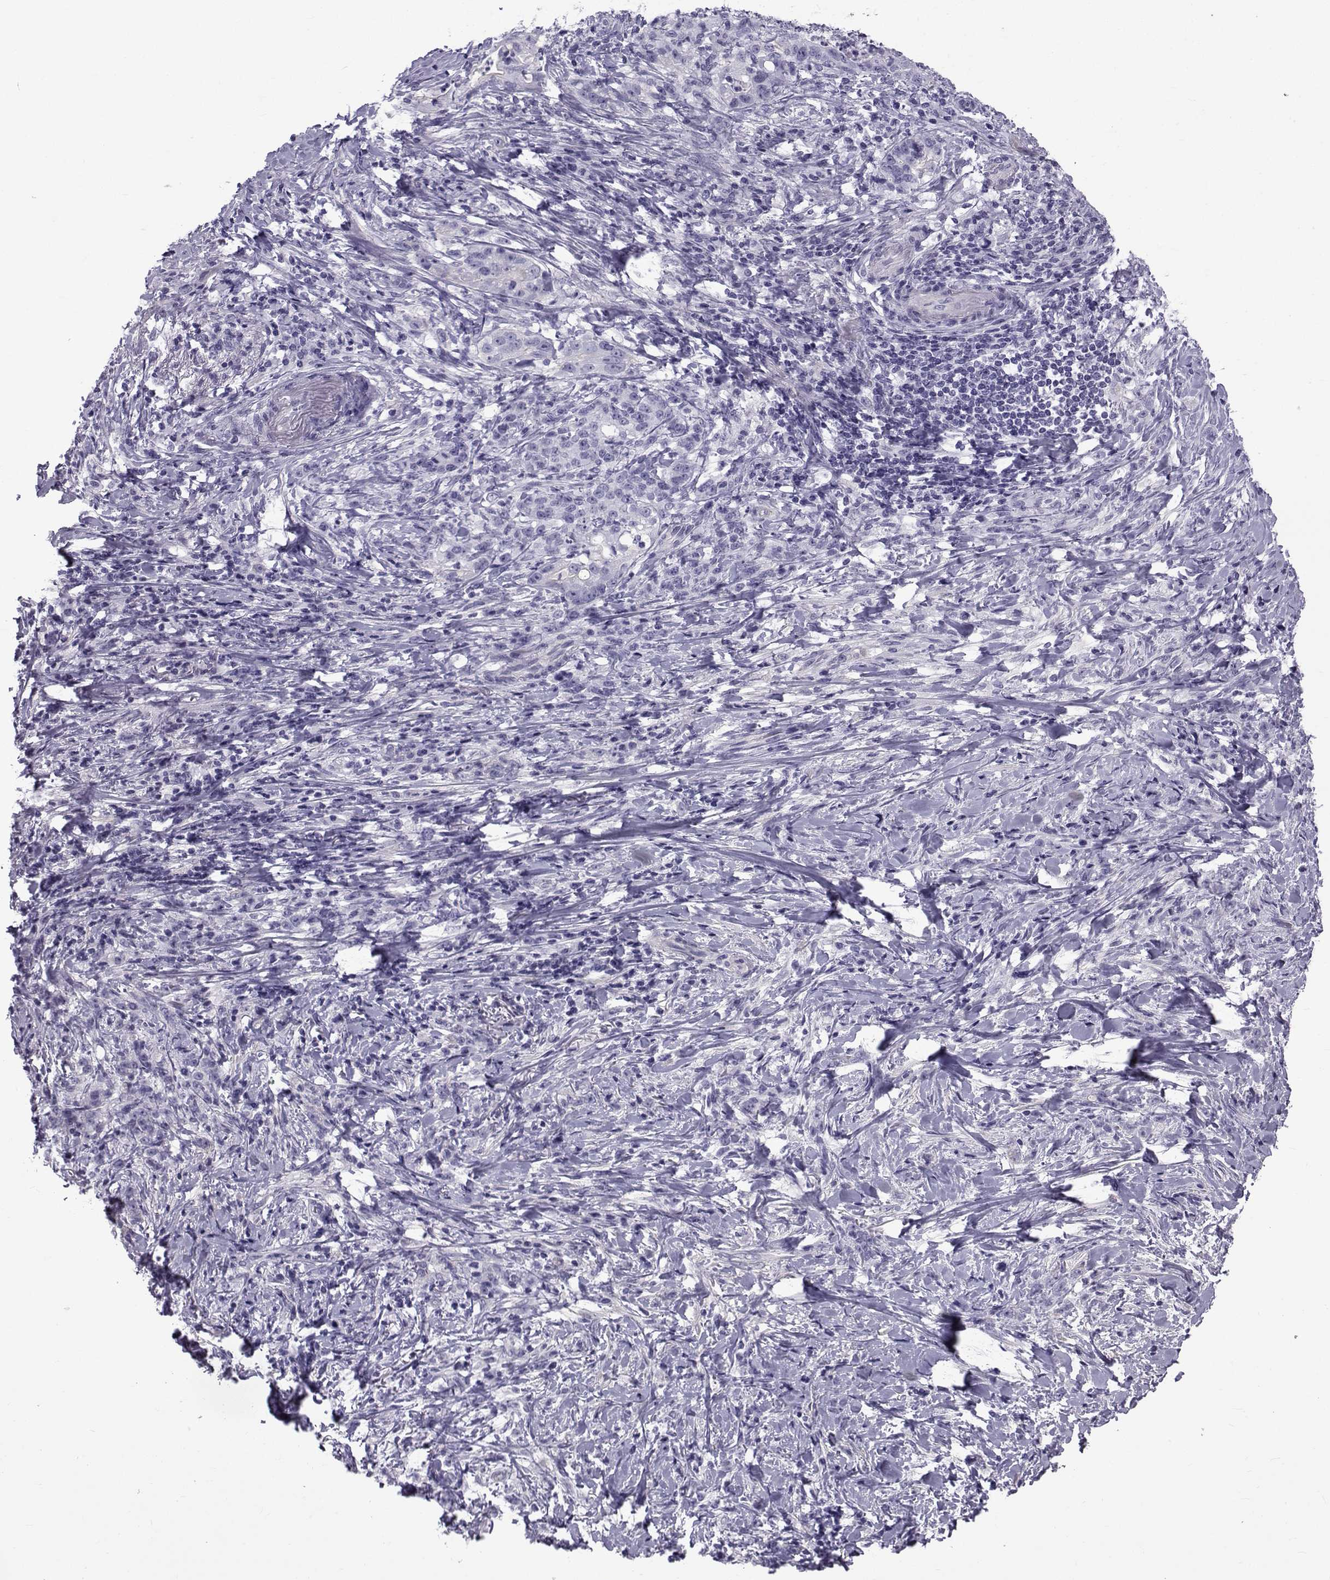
{"staining": {"intensity": "negative", "quantity": "none", "location": "none"}, "tissue": "stomach cancer", "cell_type": "Tumor cells", "image_type": "cancer", "snomed": [{"axis": "morphology", "description": "Adenocarcinoma, NOS"}, {"axis": "topography", "description": "Stomach, lower"}], "caption": "This micrograph is of stomach adenocarcinoma stained with immunohistochemistry (IHC) to label a protein in brown with the nuclei are counter-stained blue. There is no positivity in tumor cells. (DAB (3,3'-diaminobenzidine) immunohistochemistry visualized using brightfield microscopy, high magnification).", "gene": "SPANXD", "patient": {"sex": "male", "age": 88}}